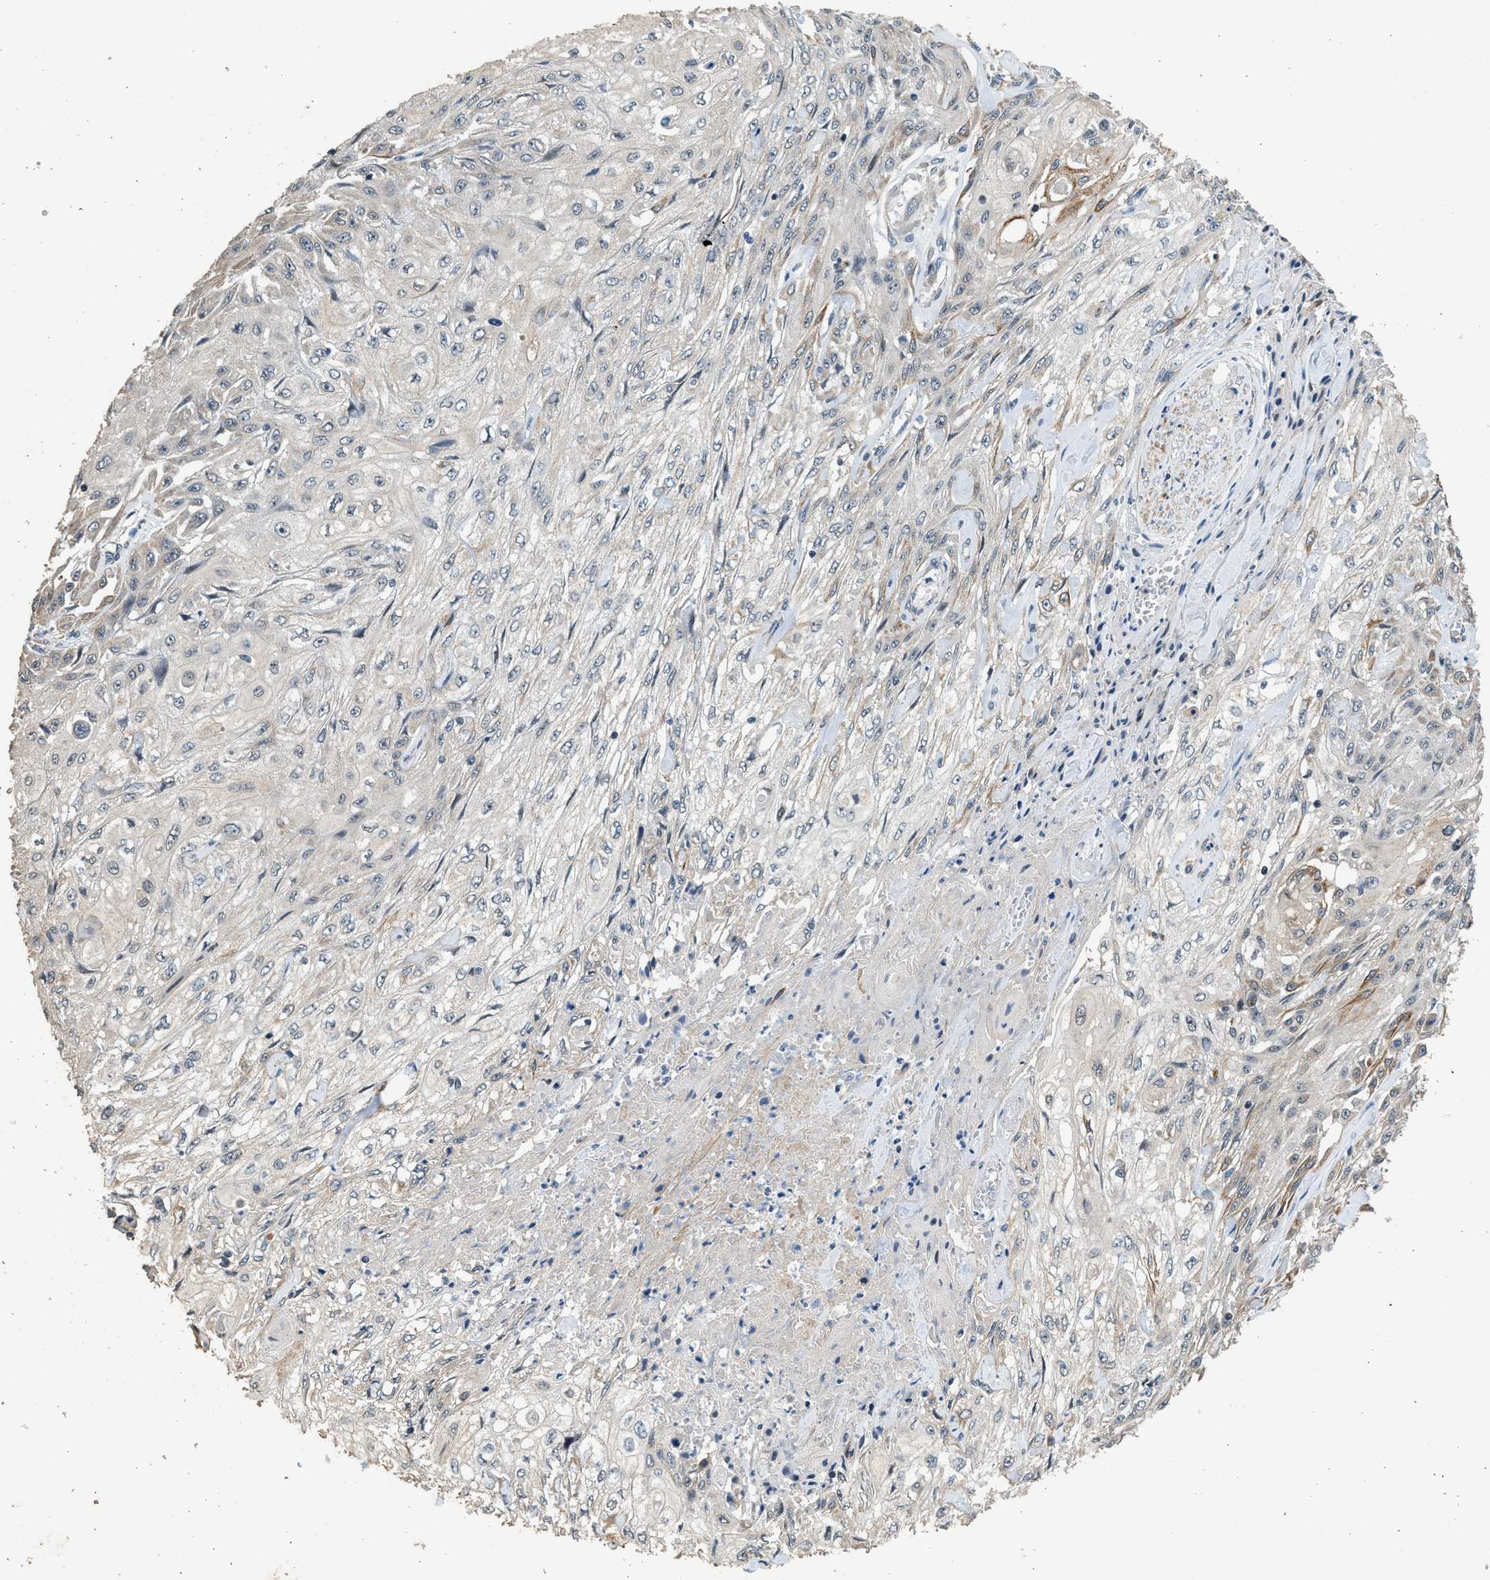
{"staining": {"intensity": "negative", "quantity": "none", "location": "none"}, "tissue": "skin cancer", "cell_type": "Tumor cells", "image_type": "cancer", "snomed": [{"axis": "morphology", "description": "Squamous cell carcinoma, NOS"}, {"axis": "morphology", "description": "Squamous cell carcinoma, metastatic, NOS"}, {"axis": "topography", "description": "Skin"}, {"axis": "topography", "description": "Lymph node"}], "caption": "Tumor cells show no significant staining in skin cancer (squamous cell carcinoma).", "gene": "PCLO", "patient": {"sex": "male", "age": 75}}